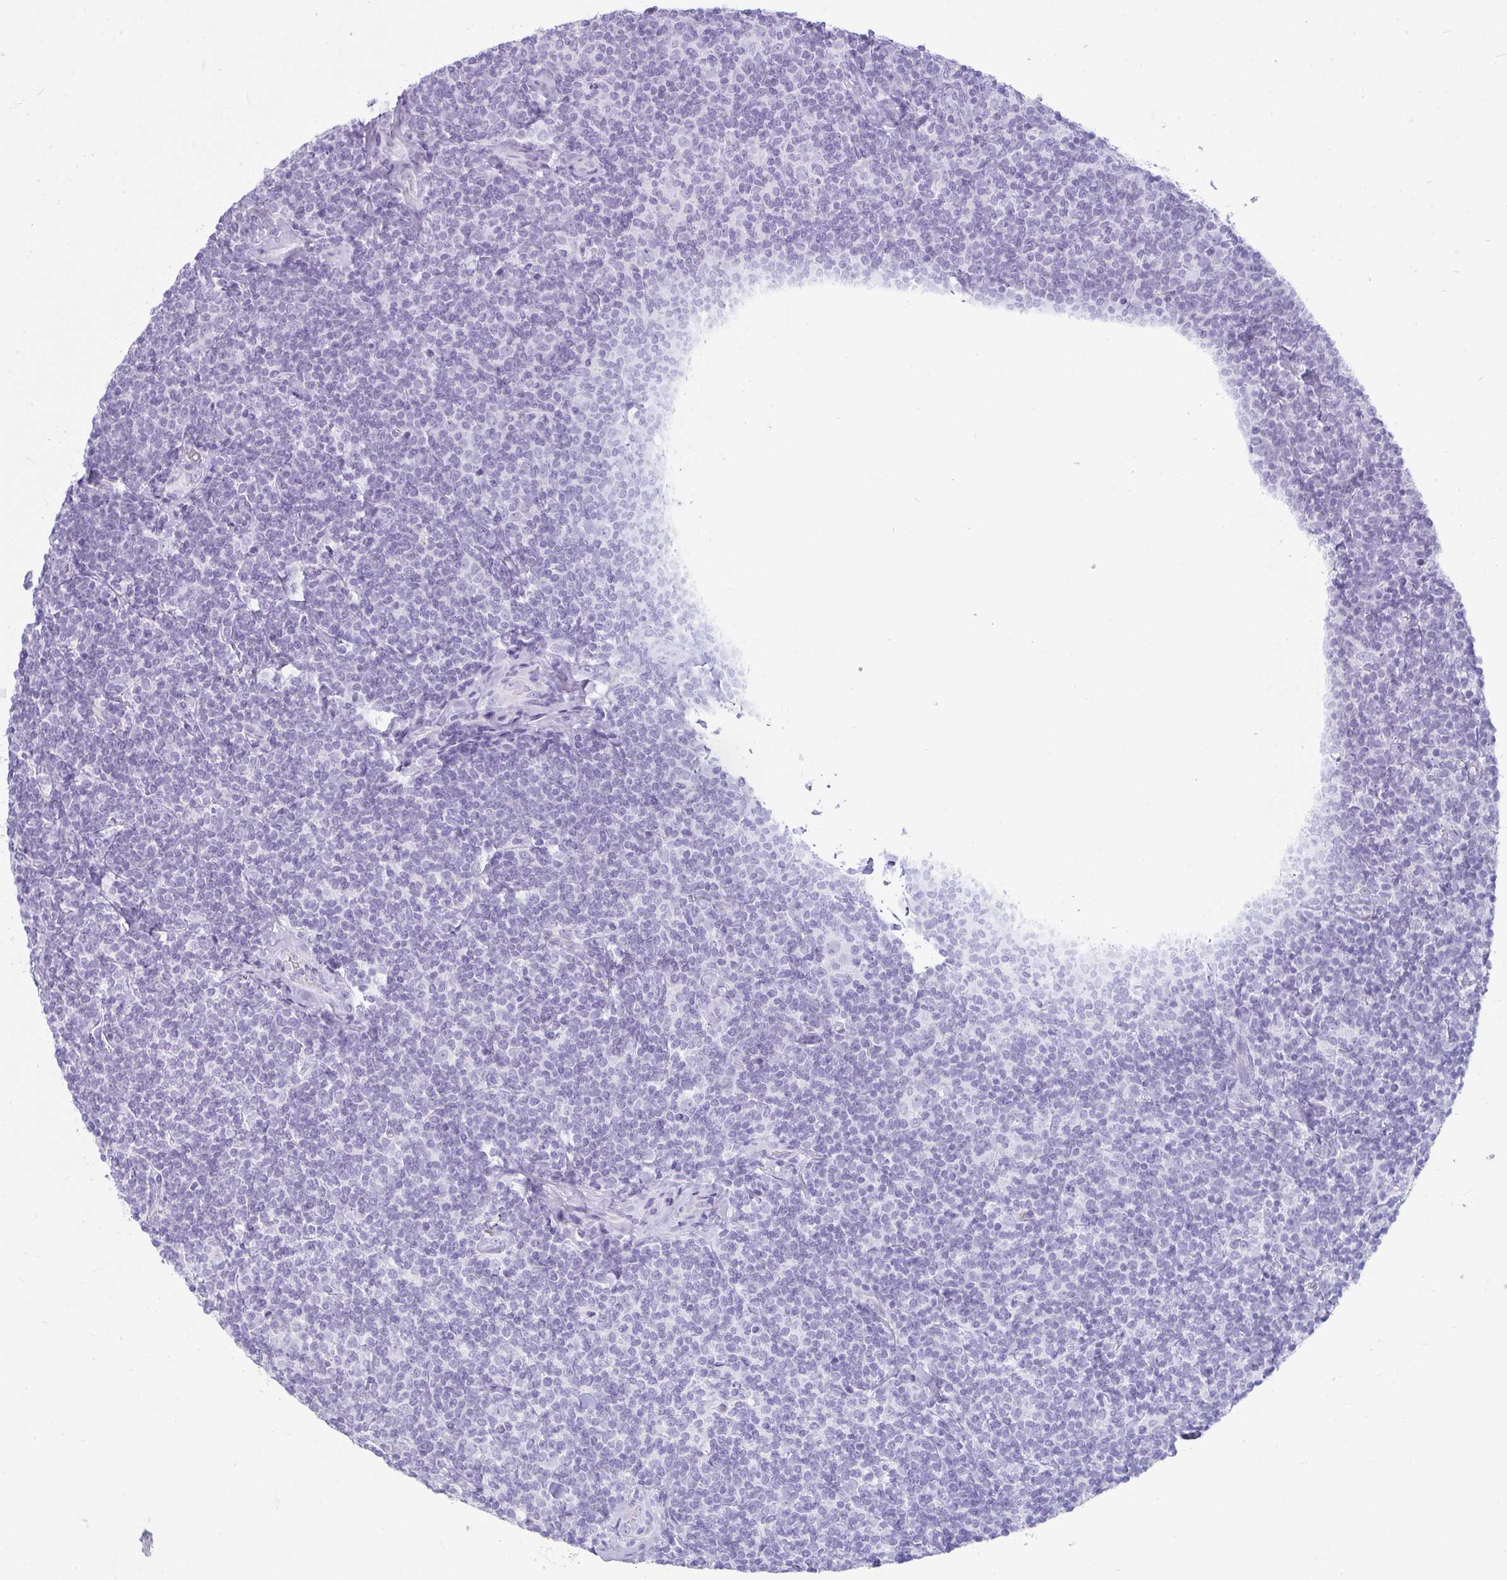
{"staining": {"intensity": "negative", "quantity": "none", "location": "none"}, "tissue": "lymphoma", "cell_type": "Tumor cells", "image_type": "cancer", "snomed": [{"axis": "morphology", "description": "Malignant lymphoma, non-Hodgkin's type, Low grade"}, {"axis": "topography", "description": "Lymph node"}], "caption": "Image shows no protein positivity in tumor cells of low-grade malignant lymphoma, non-Hodgkin's type tissue.", "gene": "RASL10A", "patient": {"sex": "female", "age": 56}}